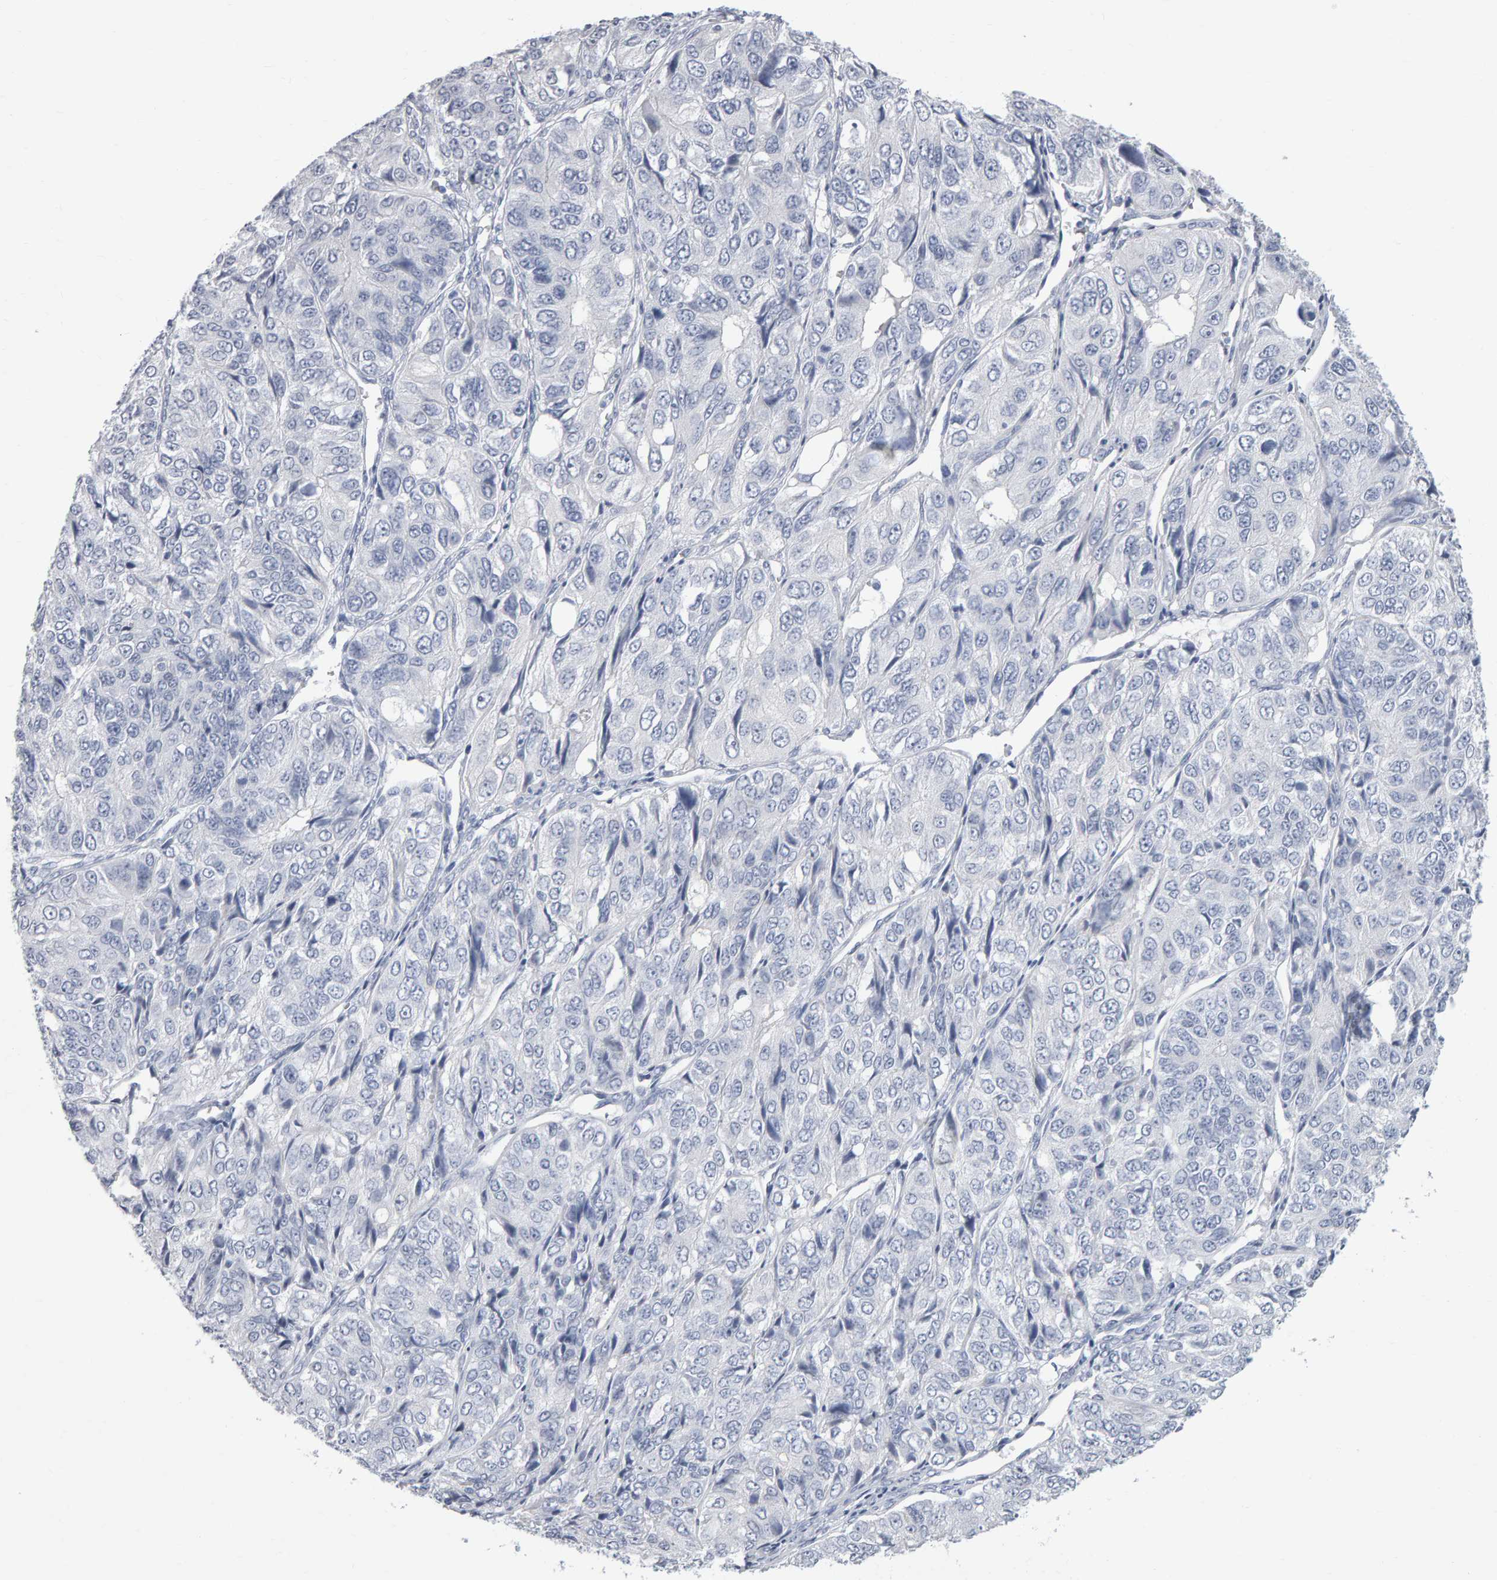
{"staining": {"intensity": "negative", "quantity": "none", "location": "none"}, "tissue": "ovarian cancer", "cell_type": "Tumor cells", "image_type": "cancer", "snomed": [{"axis": "morphology", "description": "Carcinoma, endometroid"}, {"axis": "topography", "description": "Ovary"}], "caption": "An image of endometroid carcinoma (ovarian) stained for a protein shows no brown staining in tumor cells.", "gene": "NCDN", "patient": {"sex": "female", "age": 51}}